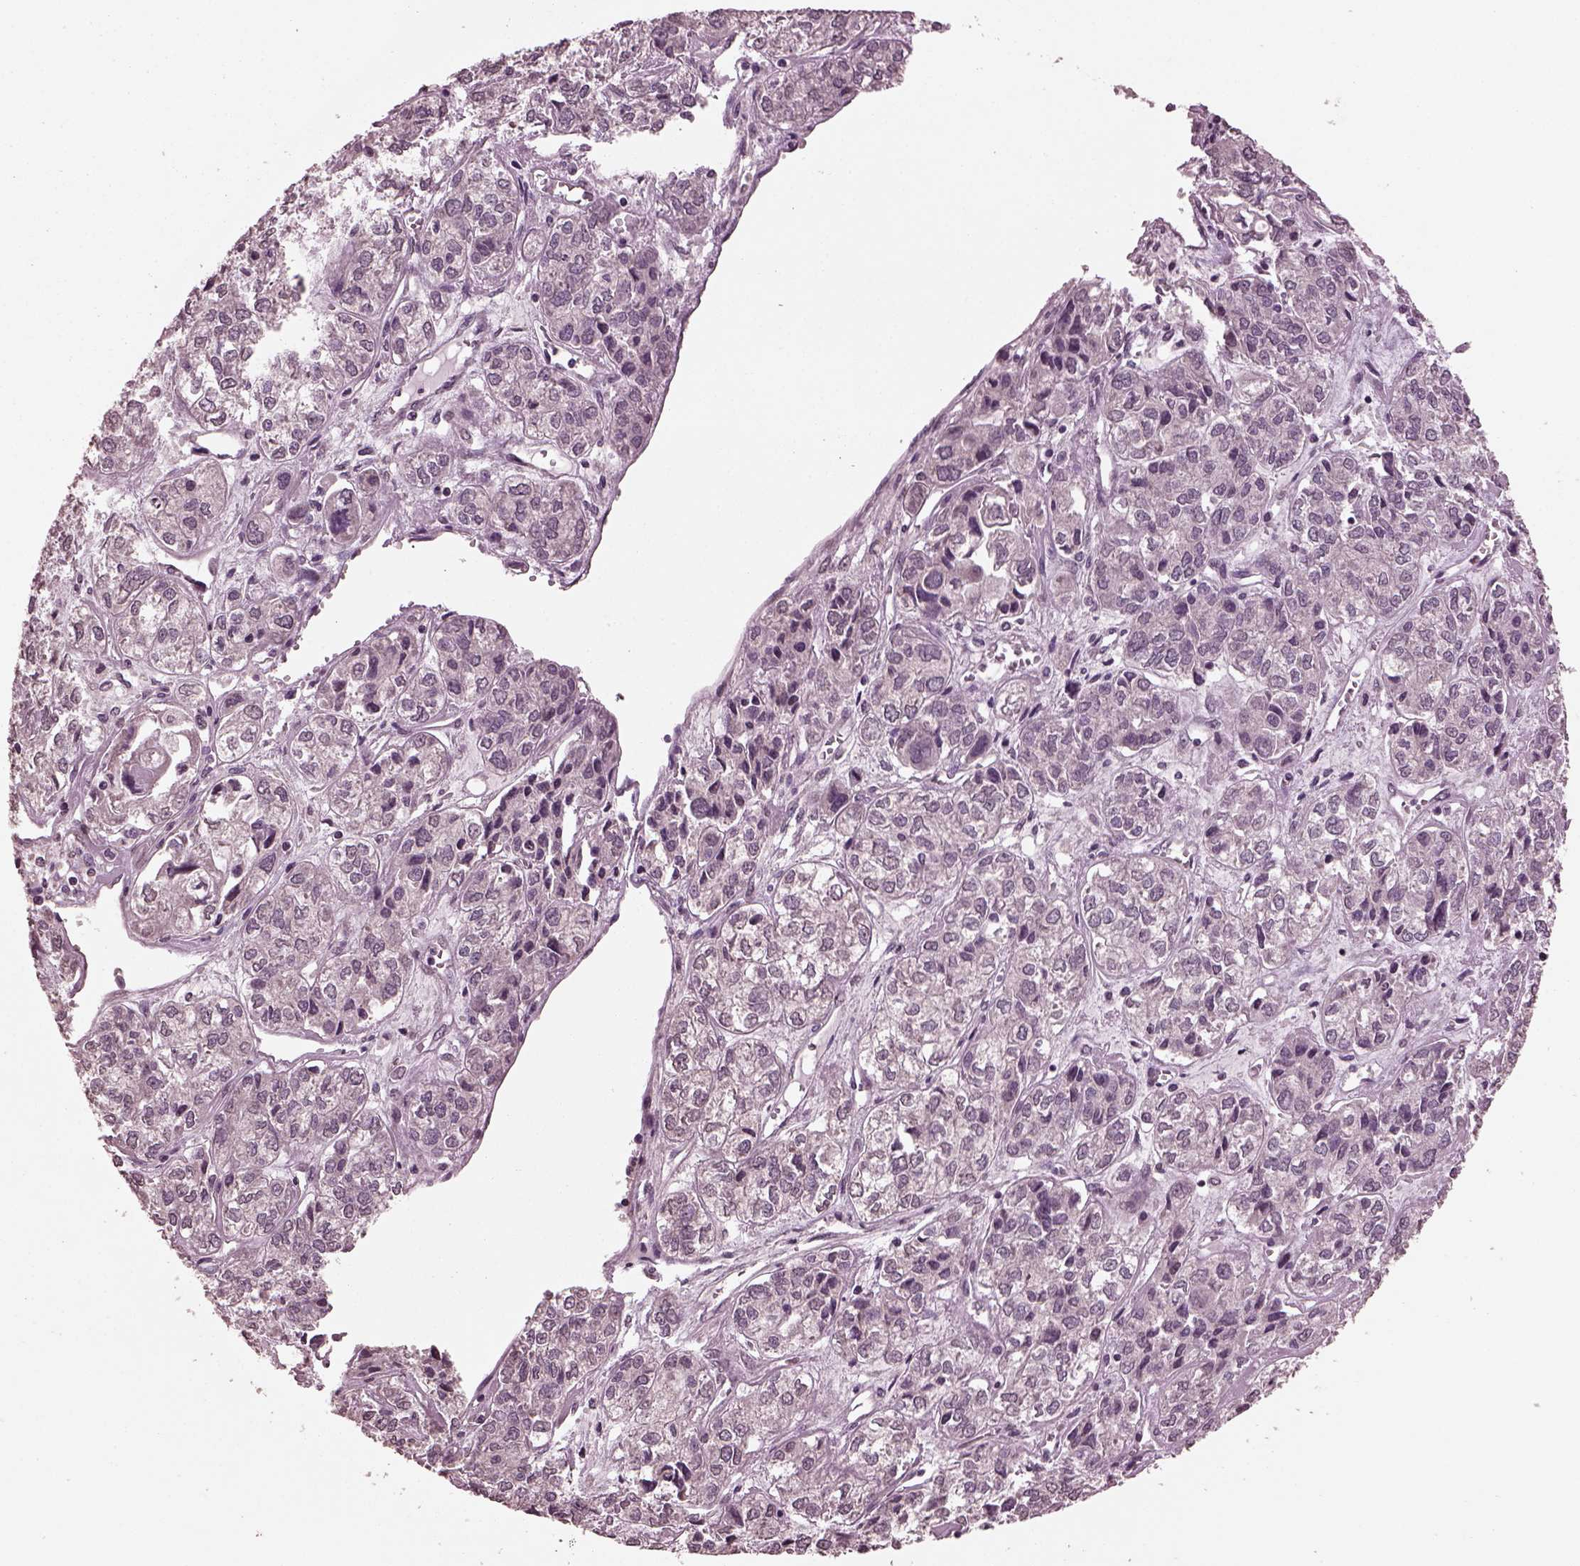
{"staining": {"intensity": "negative", "quantity": "none", "location": "none"}, "tissue": "ovarian cancer", "cell_type": "Tumor cells", "image_type": "cancer", "snomed": [{"axis": "morphology", "description": "Carcinoma, endometroid"}, {"axis": "topography", "description": "Ovary"}], "caption": "Ovarian endometroid carcinoma was stained to show a protein in brown. There is no significant staining in tumor cells.", "gene": "IL18RAP", "patient": {"sex": "female", "age": 64}}